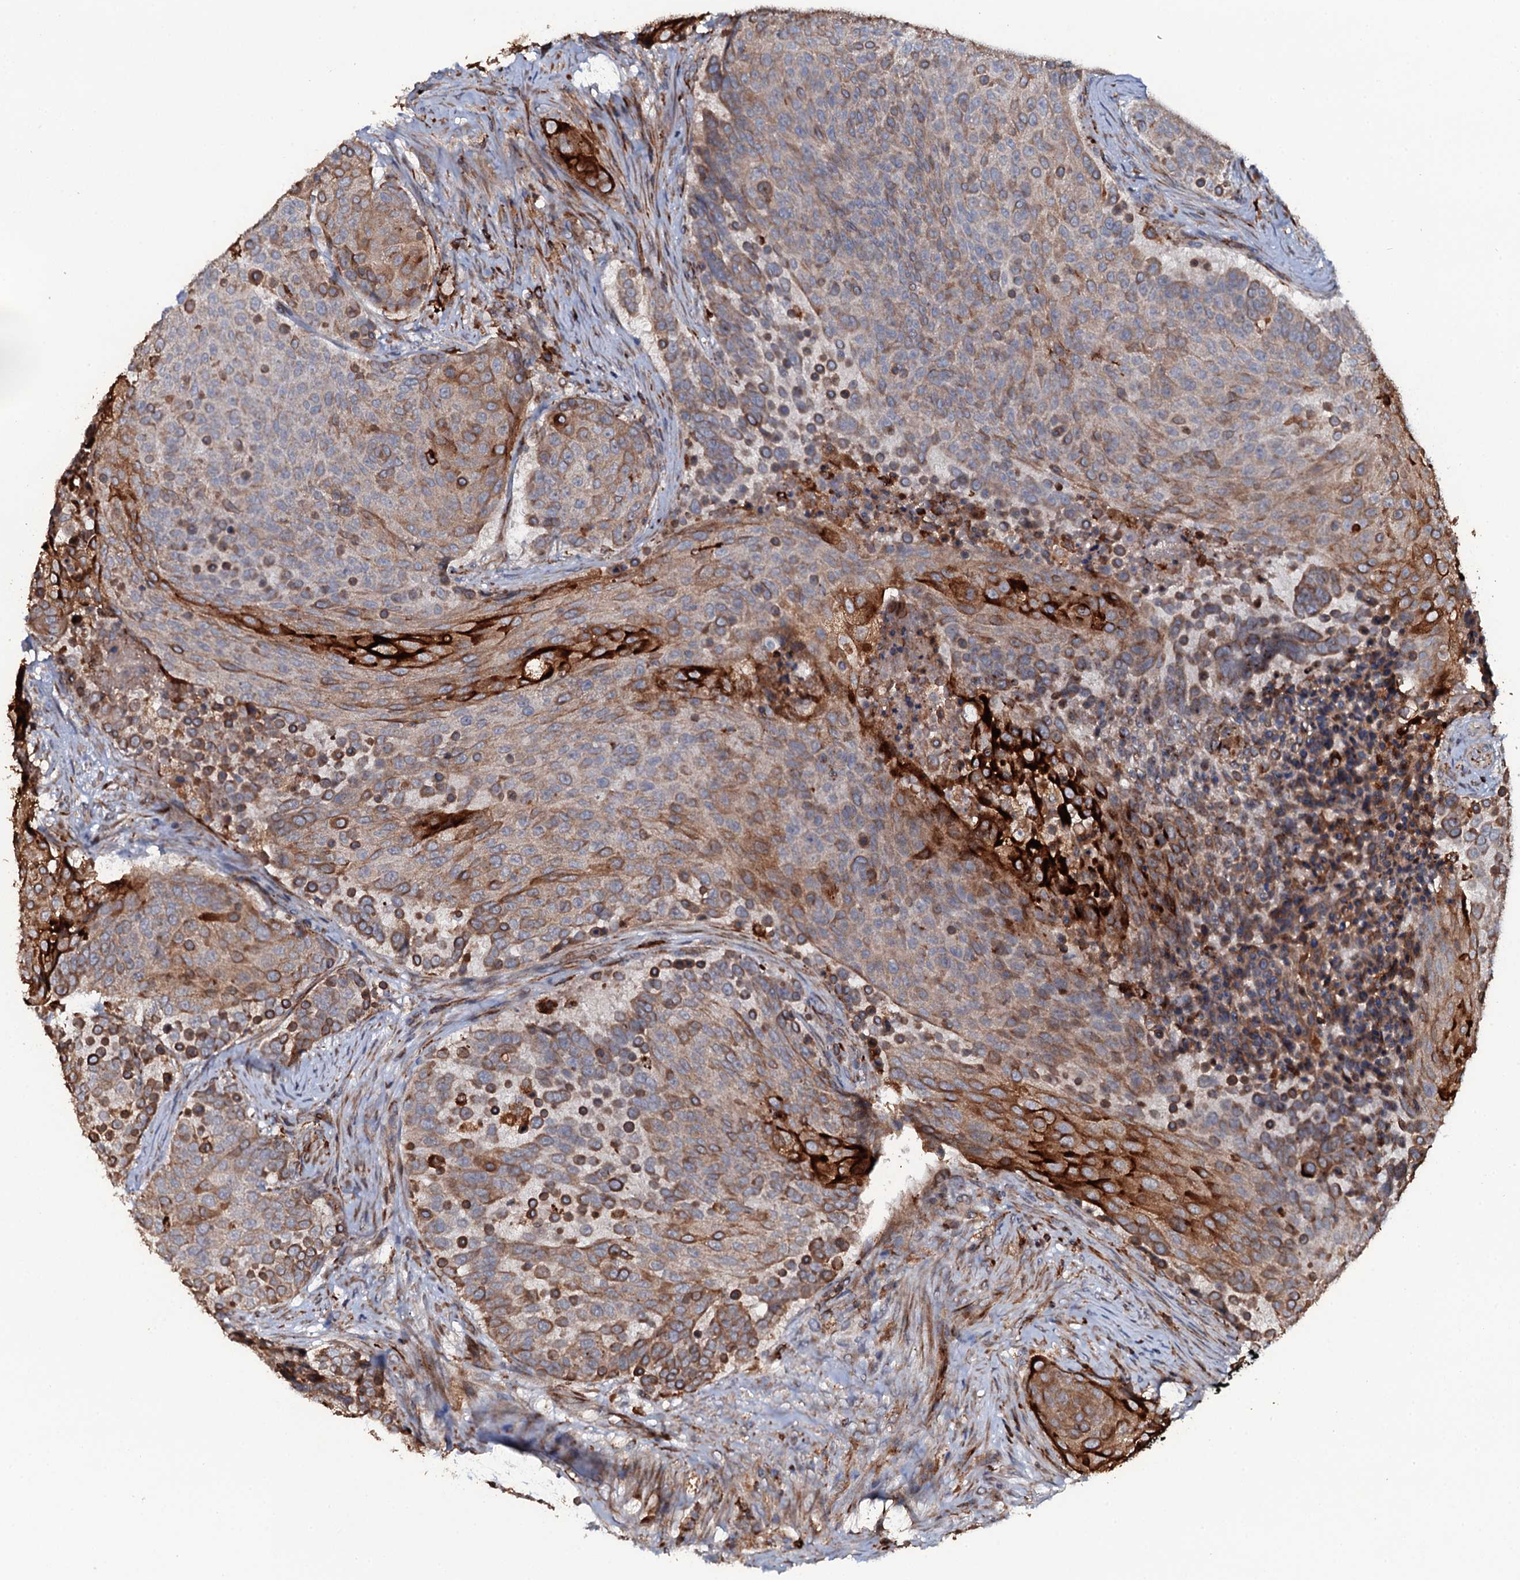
{"staining": {"intensity": "strong", "quantity": "25%-75%", "location": "cytoplasmic/membranous"}, "tissue": "urothelial cancer", "cell_type": "Tumor cells", "image_type": "cancer", "snomed": [{"axis": "morphology", "description": "Urothelial carcinoma, High grade"}, {"axis": "topography", "description": "Urinary bladder"}], "caption": "Immunohistochemical staining of human urothelial carcinoma (high-grade) exhibits high levels of strong cytoplasmic/membranous expression in about 25%-75% of tumor cells.", "gene": "VAMP8", "patient": {"sex": "female", "age": 63}}